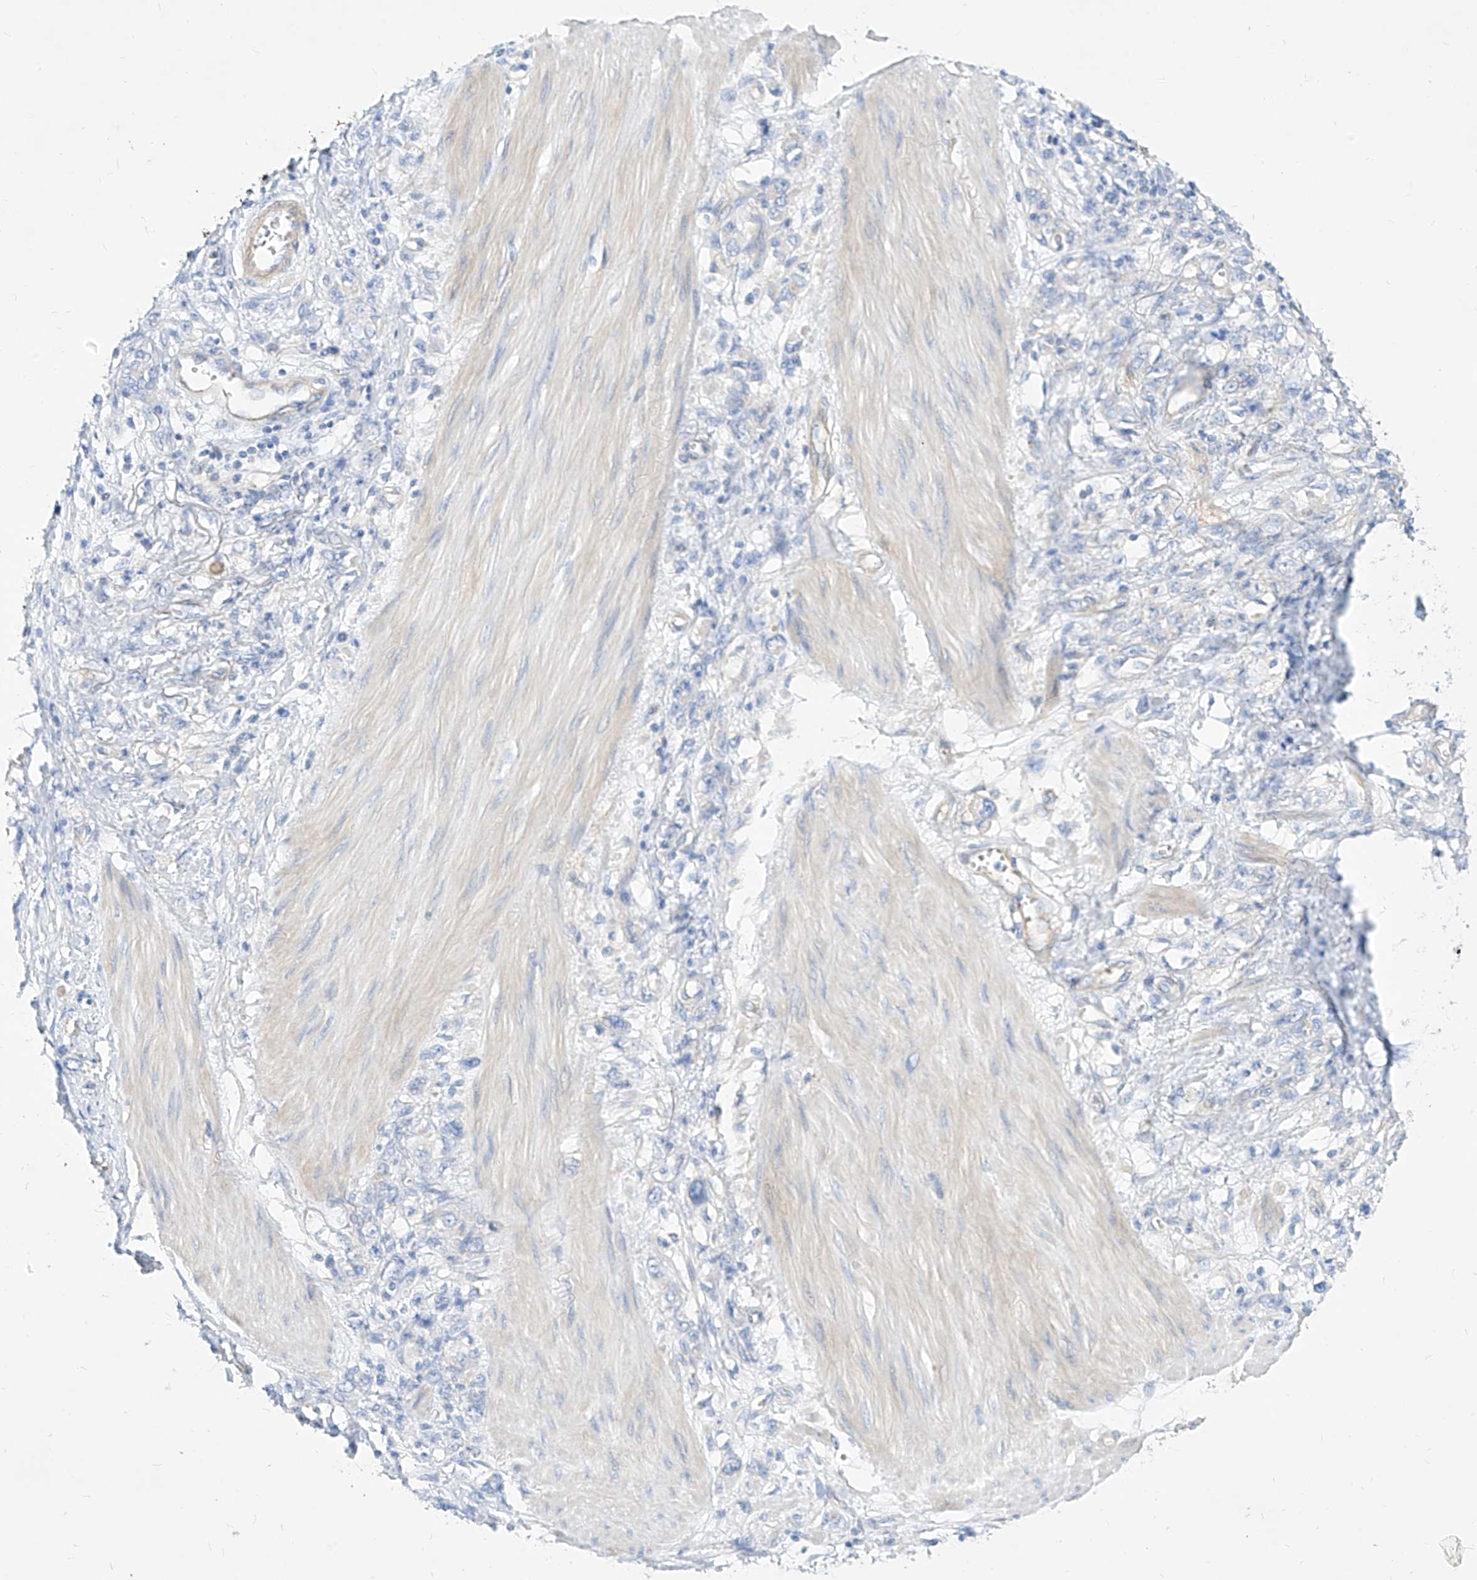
{"staining": {"intensity": "negative", "quantity": "none", "location": "none"}, "tissue": "stomach cancer", "cell_type": "Tumor cells", "image_type": "cancer", "snomed": [{"axis": "morphology", "description": "Adenocarcinoma, NOS"}, {"axis": "topography", "description": "Stomach"}], "caption": "Tumor cells are negative for brown protein staining in stomach cancer (adenocarcinoma). (DAB (3,3'-diaminobenzidine) immunohistochemistry, high magnification).", "gene": "SCGB2A1", "patient": {"sex": "female", "age": 76}}